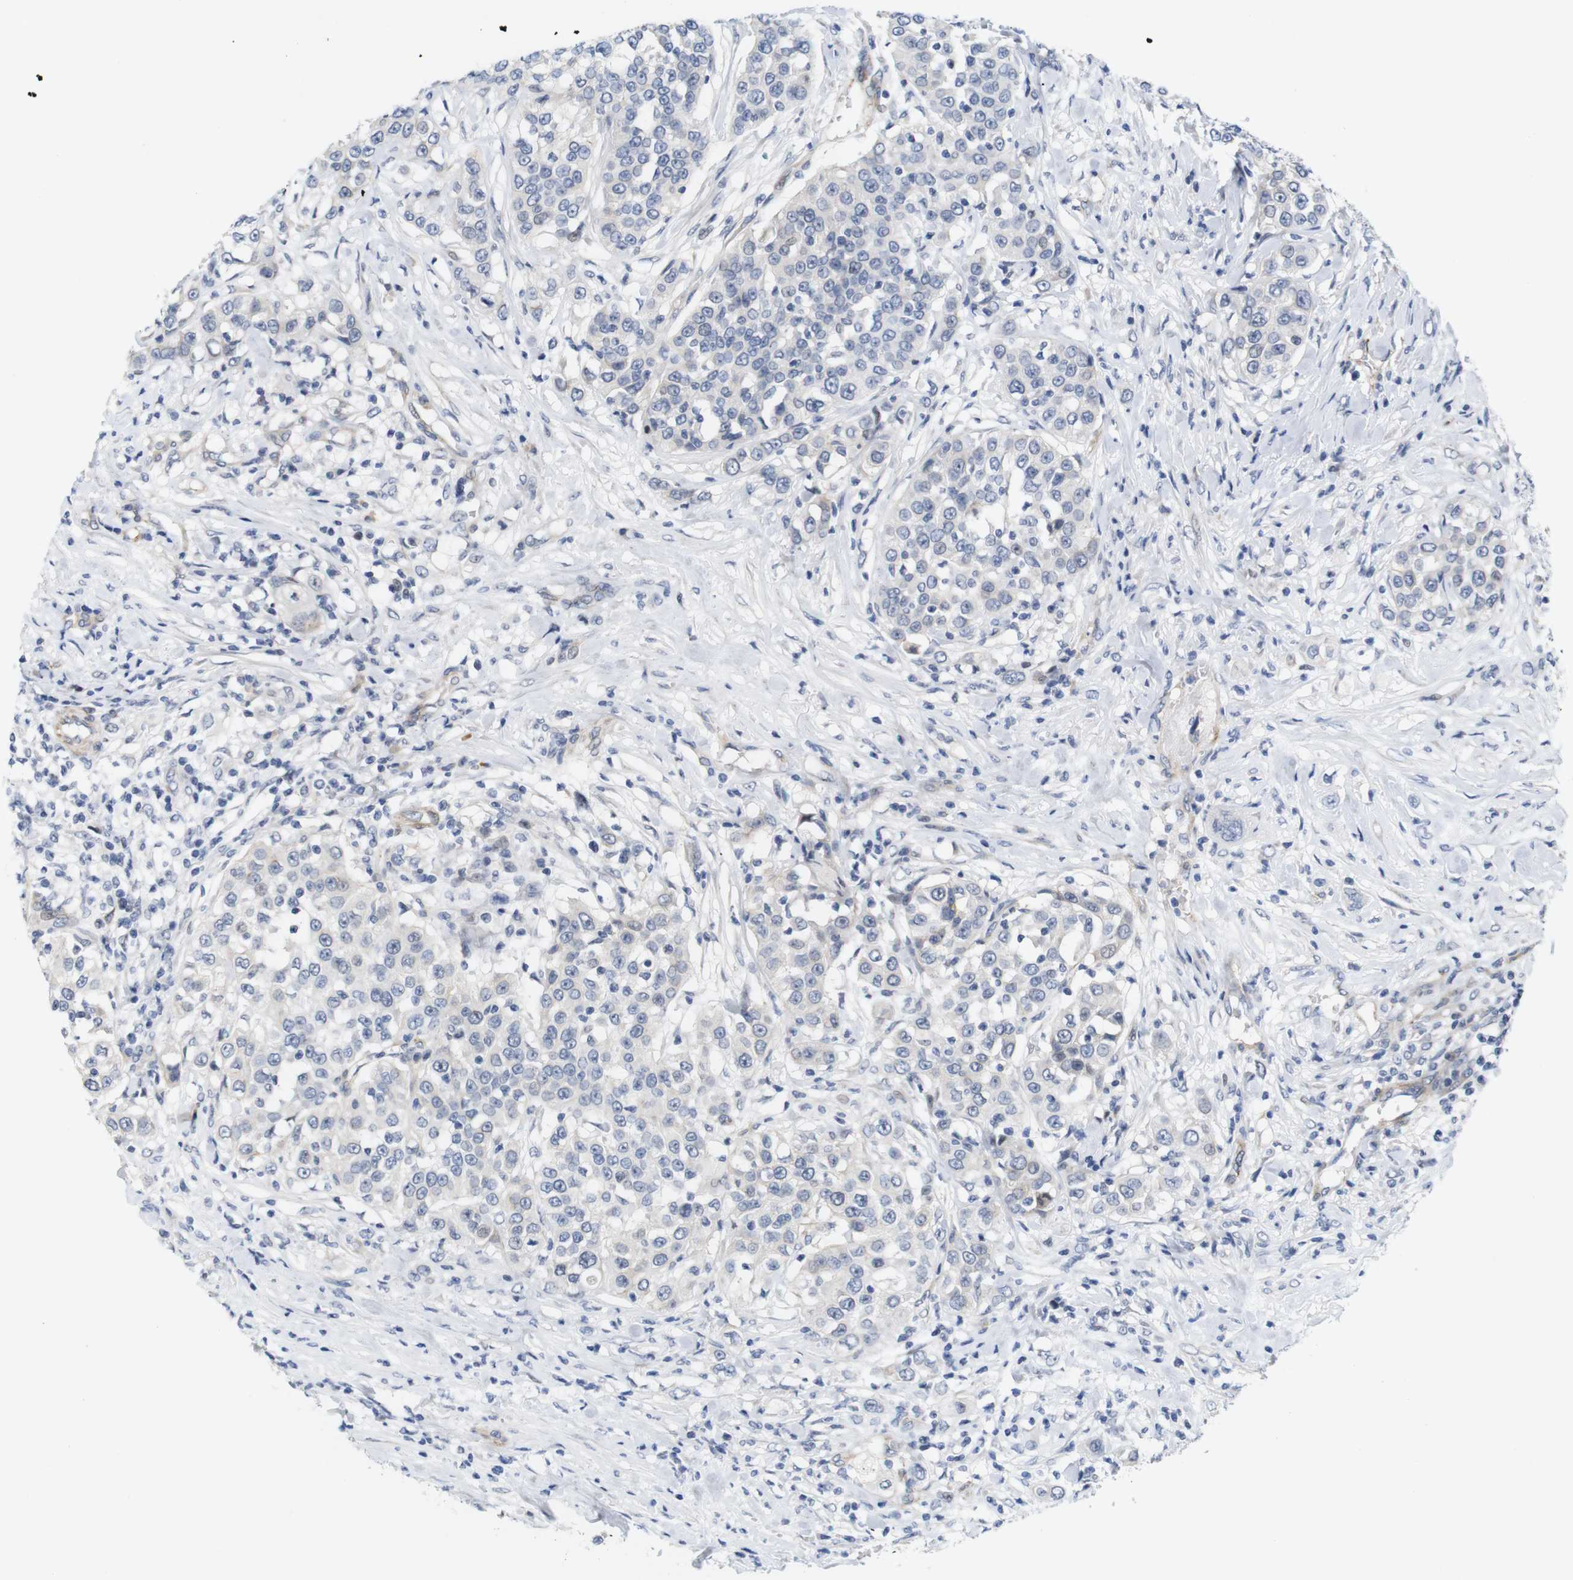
{"staining": {"intensity": "negative", "quantity": "none", "location": "none"}, "tissue": "urothelial cancer", "cell_type": "Tumor cells", "image_type": "cancer", "snomed": [{"axis": "morphology", "description": "Urothelial carcinoma, High grade"}, {"axis": "topography", "description": "Urinary bladder"}], "caption": "DAB (3,3'-diaminobenzidine) immunohistochemical staining of human high-grade urothelial carcinoma displays no significant expression in tumor cells.", "gene": "CYB561", "patient": {"sex": "female", "age": 80}}